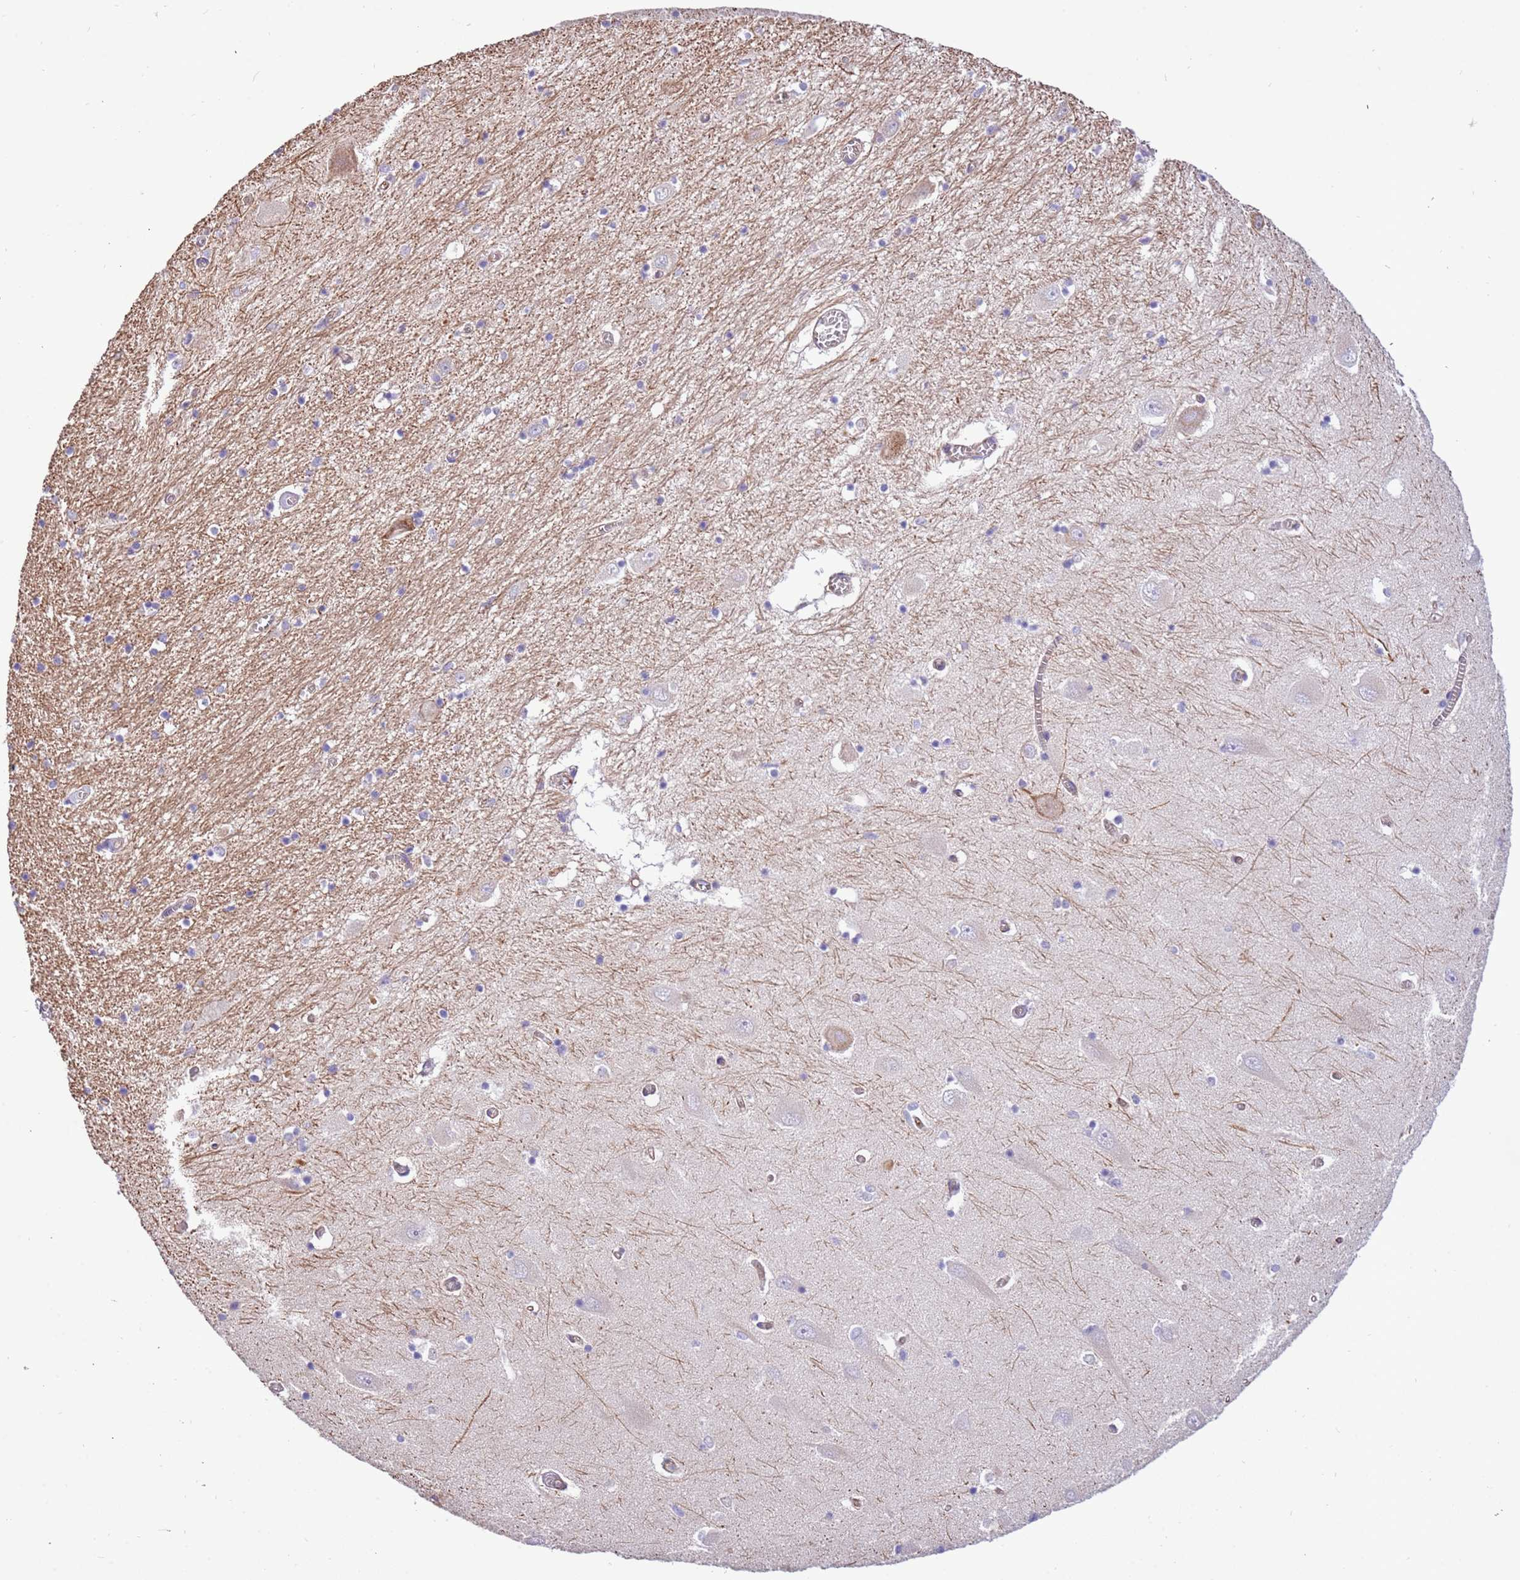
{"staining": {"intensity": "negative", "quantity": "none", "location": "none"}, "tissue": "hippocampus", "cell_type": "Glial cells", "image_type": "normal", "snomed": [{"axis": "morphology", "description": "Normal tissue, NOS"}, {"axis": "topography", "description": "Hippocampus"}], "caption": "Glial cells show no significant protein positivity in normal hippocampus. Brightfield microscopy of immunohistochemistry stained with DAB (3,3'-diaminobenzidine) (brown) and hematoxylin (blue), captured at high magnification.", "gene": "NAALADL1", "patient": {"sex": "male", "age": 70}}